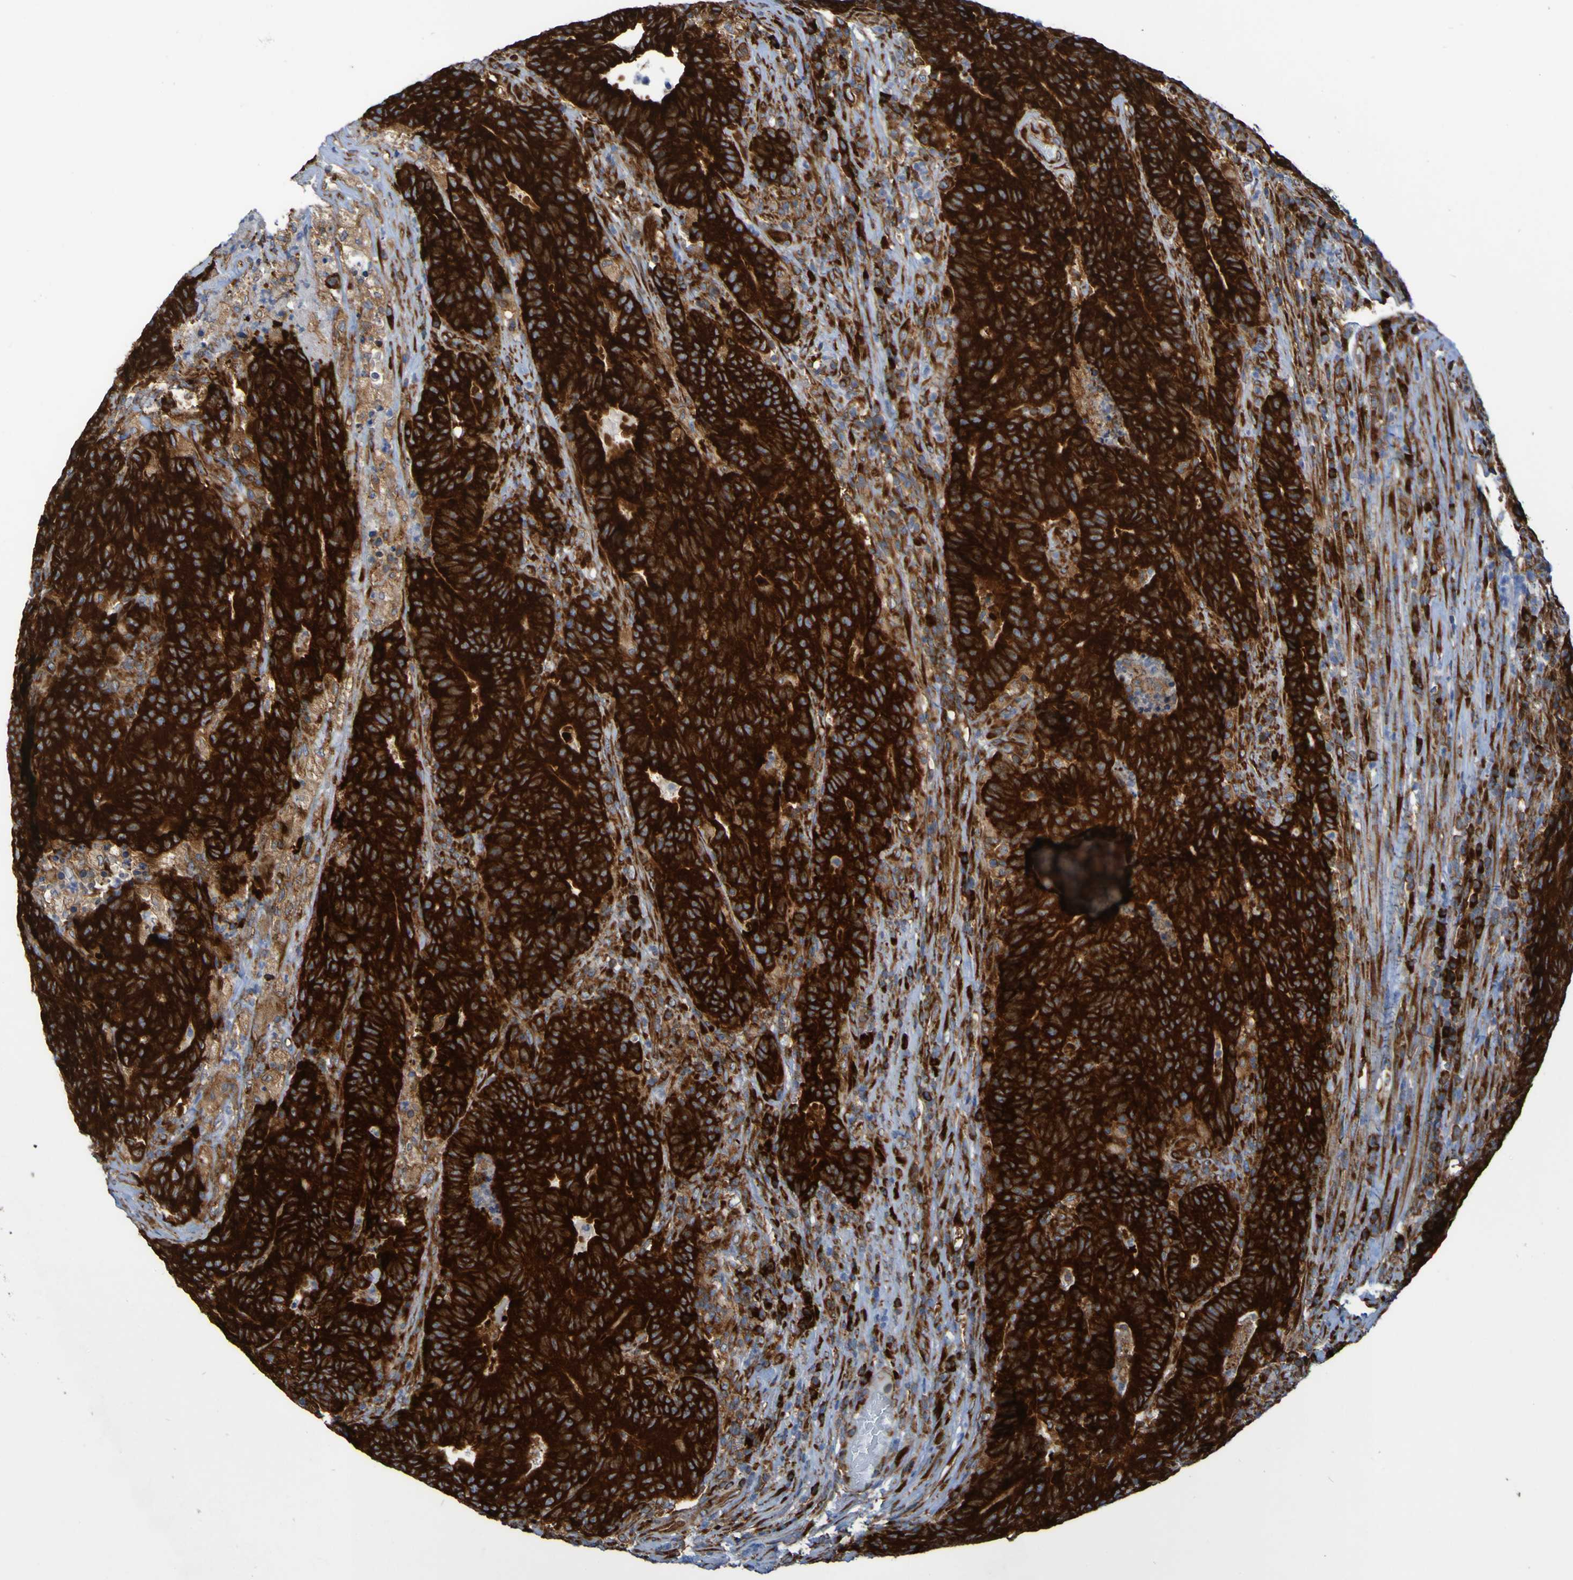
{"staining": {"intensity": "strong", "quantity": ">75%", "location": "cytoplasmic/membranous"}, "tissue": "colorectal cancer", "cell_type": "Tumor cells", "image_type": "cancer", "snomed": [{"axis": "morphology", "description": "Normal tissue, NOS"}, {"axis": "morphology", "description": "Adenocarcinoma, NOS"}, {"axis": "topography", "description": "Colon"}], "caption": "Human adenocarcinoma (colorectal) stained with a brown dye displays strong cytoplasmic/membranous positive expression in approximately >75% of tumor cells.", "gene": "RPL10", "patient": {"sex": "female", "age": 75}}